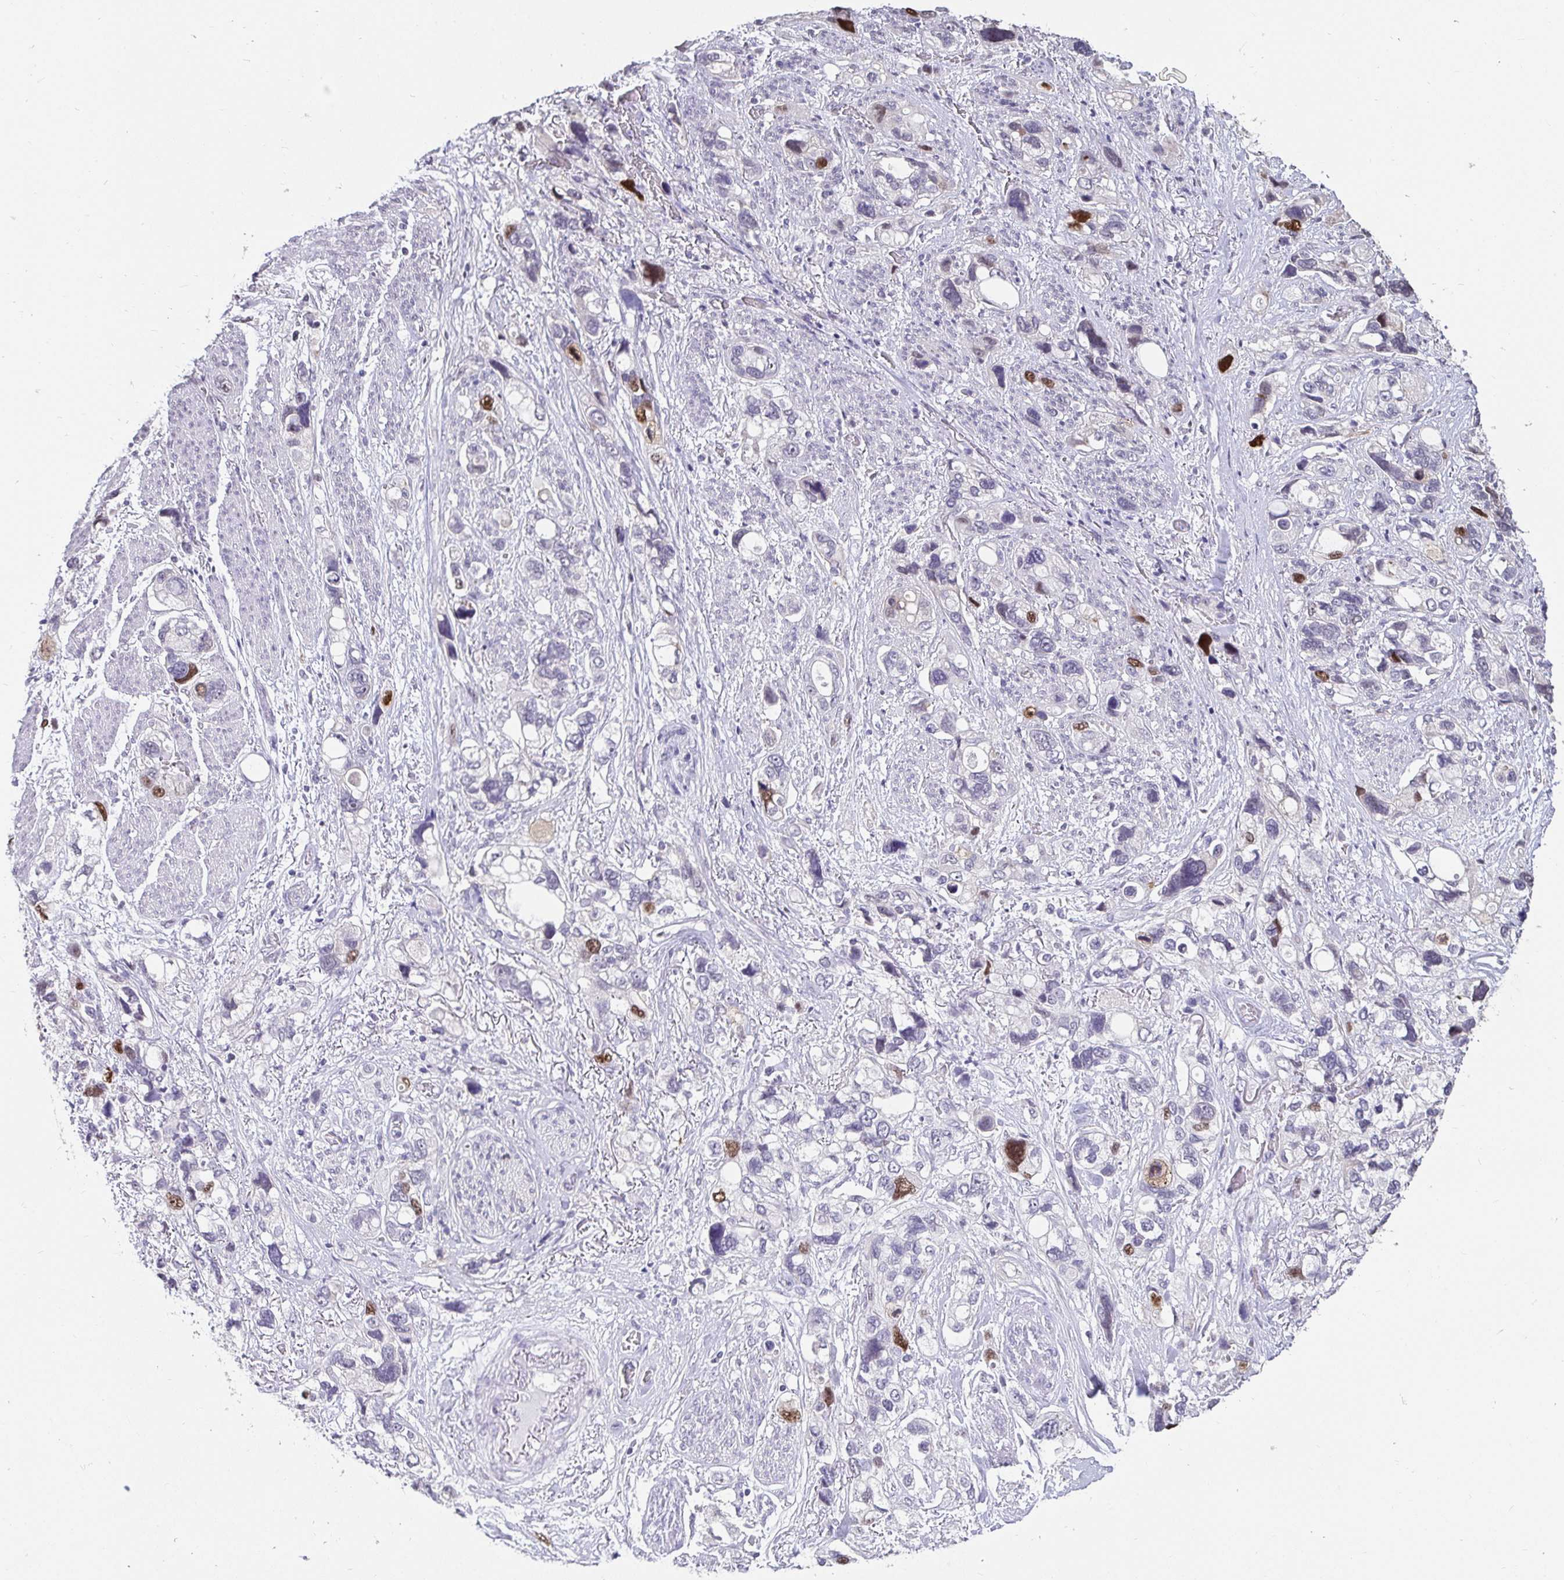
{"staining": {"intensity": "strong", "quantity": "<25%", "location": "nuclear"}, "tissue": "stomach cancer", "cell_type": "Tumor cells", "image_type": "cancer", "snomed": [{"axis": "morphology", "description": "Adenocarcinoma, NOS"}, {"axis": "topography", "description": "Stomach, upper"}], "caption": "Immunohistochemistry (IHC) of stomach cancer demonstrates medium levels of strong nuclear positivity in approximately <25% of tumor cells.", "gene": "ANLN", "patient": {"sex": "female", "age": 81}}